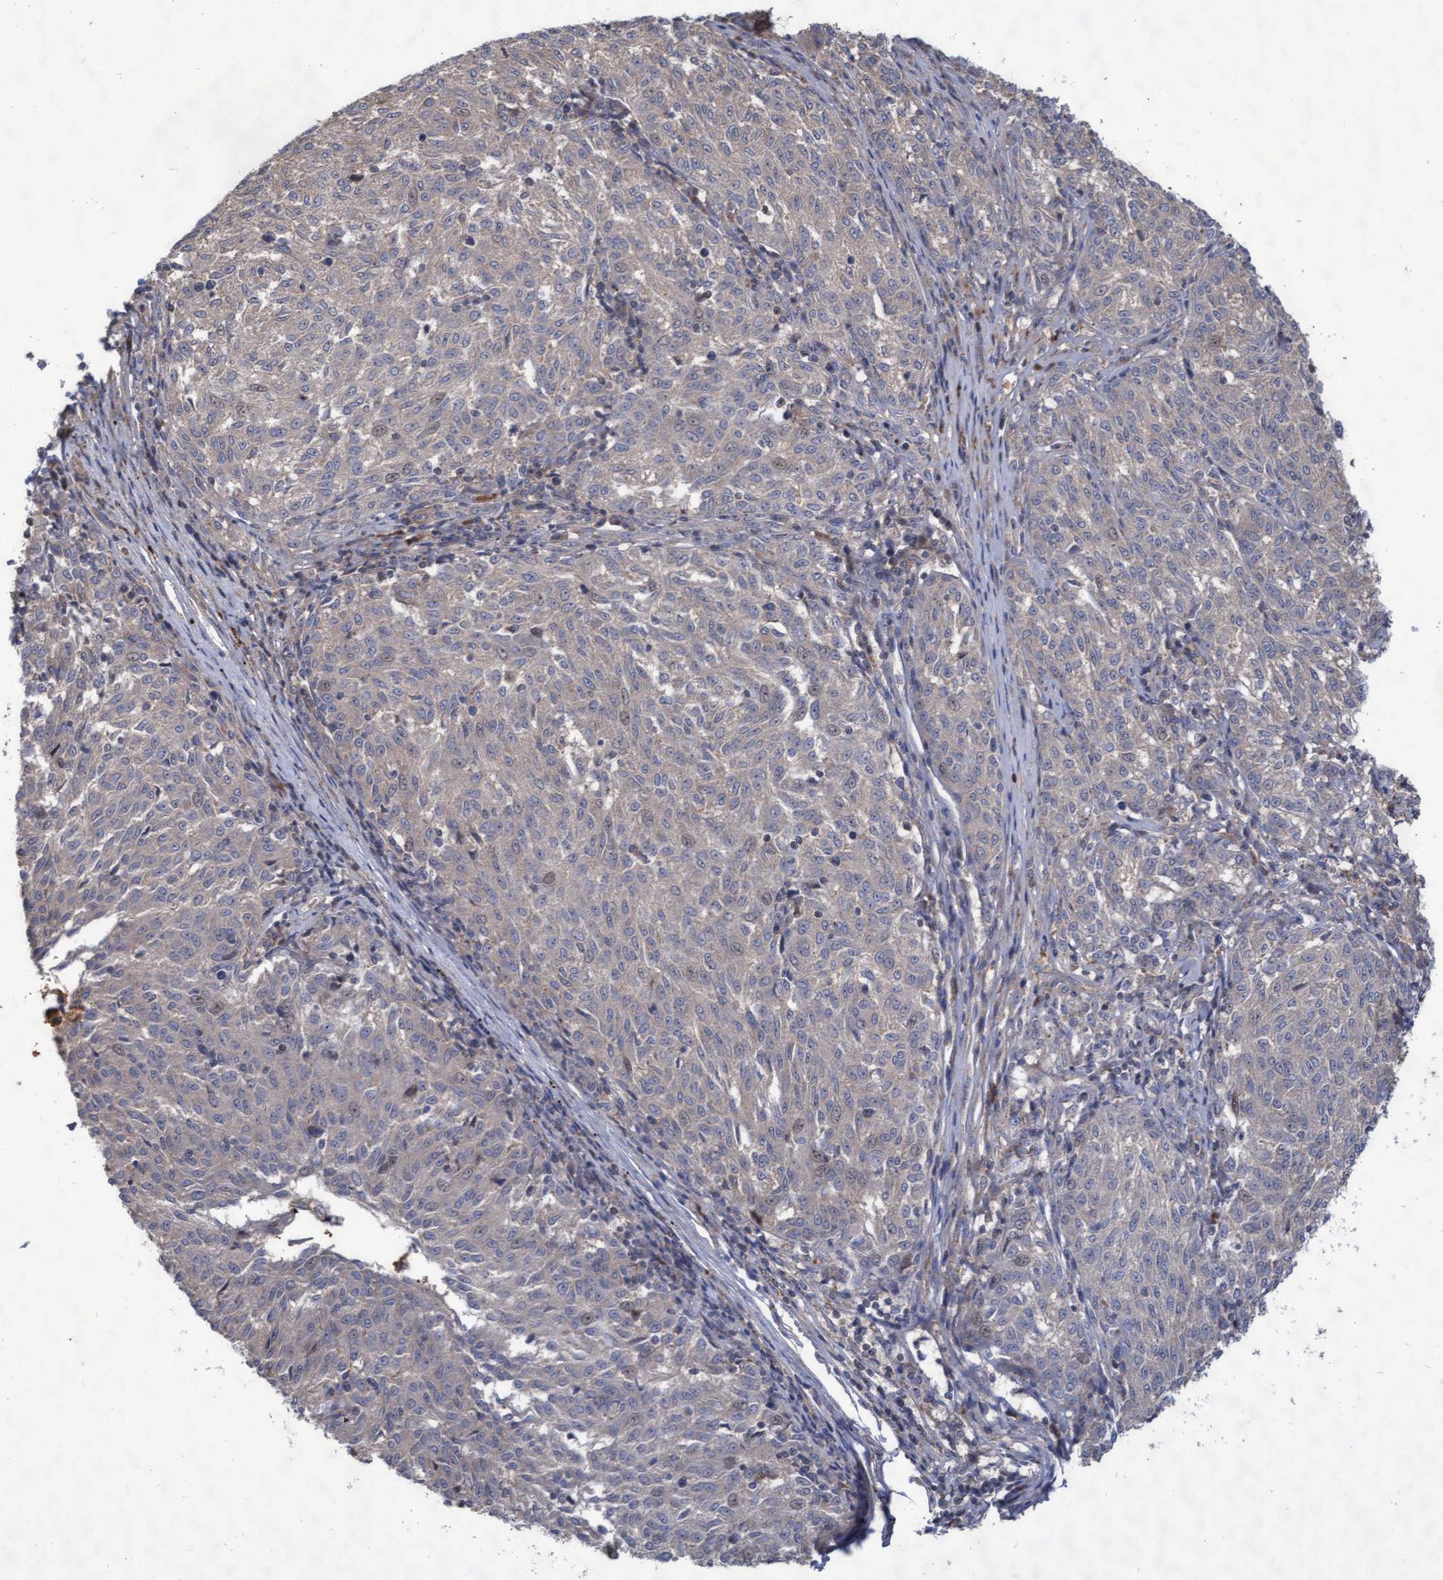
{"staining": {"intensity": "negative", "quantity": "none", "location": "none"}, "tissue": "melanoma", "cell_type": "Tumor cells", "image_type": "cancer", "snomed": [{"axis": "morphology", "description": "Malignant melanoma, NOS"}, {"axis": "topography", "description": "Skin"}], "caption": "High magnification brightfield microscopy of melanoma stained with DAB (brown) and counterstained with hematoxylin (blue): tumor cells show no significant positivity.", "gene": "ABCF2", "patient": {"sex": "female", "age": 72}}